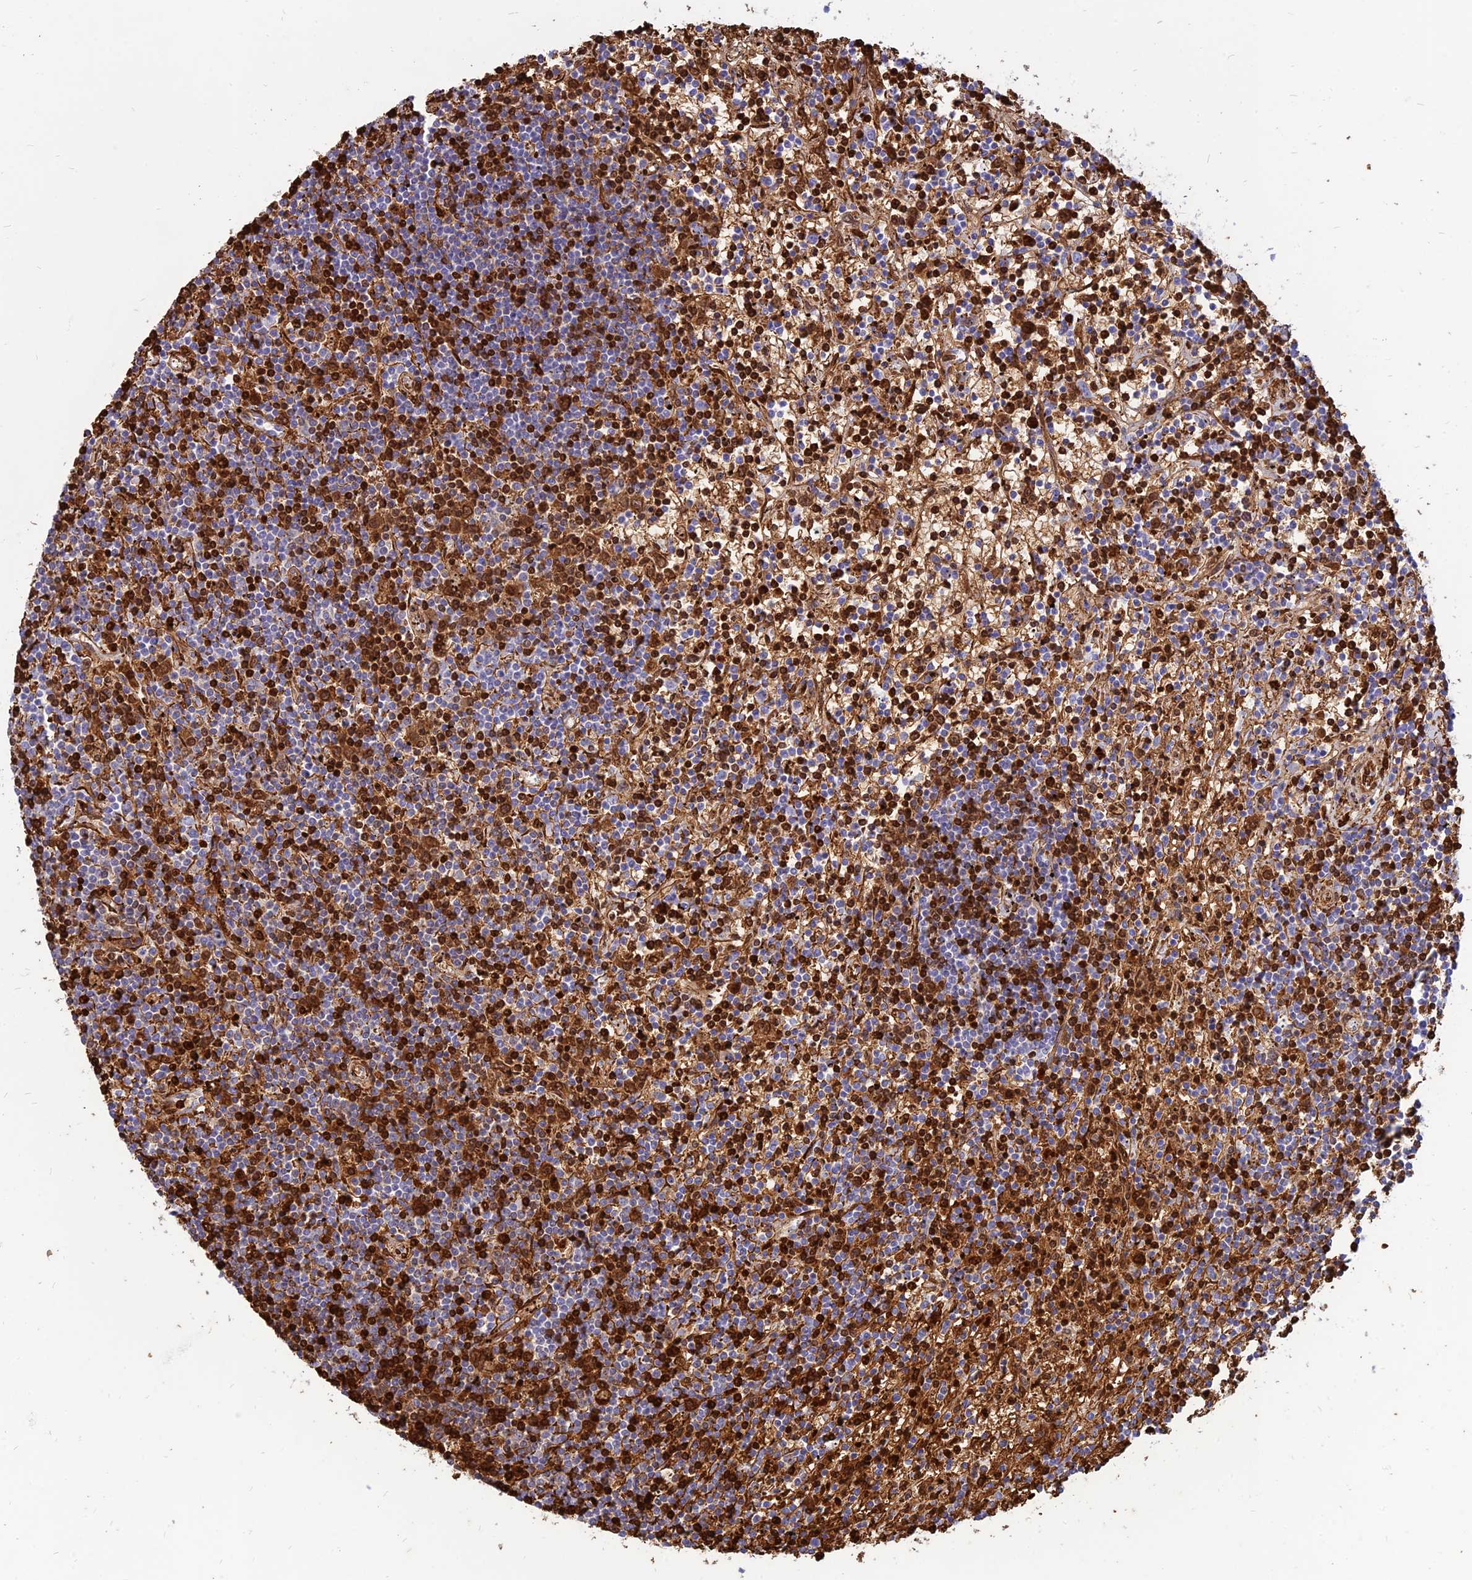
{"staining": {"intensity": "strong", "quantity": "25%-75%", "location": "cytoplasmic/membranous"}, "tissue": "lymphoma", "cell_type": "Tumor cells", "image_type": "cancer", "snomed": [{"axis": "morphology", "description": "Malignant lymphoma, non-Hodgkin's type, Low grade"}, {"axis": "topography", "description": "Spleen"}], "caption": "IHC of lymphoma displays high levels of strong cytoplasmic/membranous positivity in approximately 25%-75% of tumor cells. The staining was performed using DAB (3,3'-diaminobenzidine) to visualize the protein expression in brown, while the nuclei were stained in blue with hematoxylin (Magnification: 20x).", "gene": "HHAT", "patient": {"sex": "male", "age": 76}}